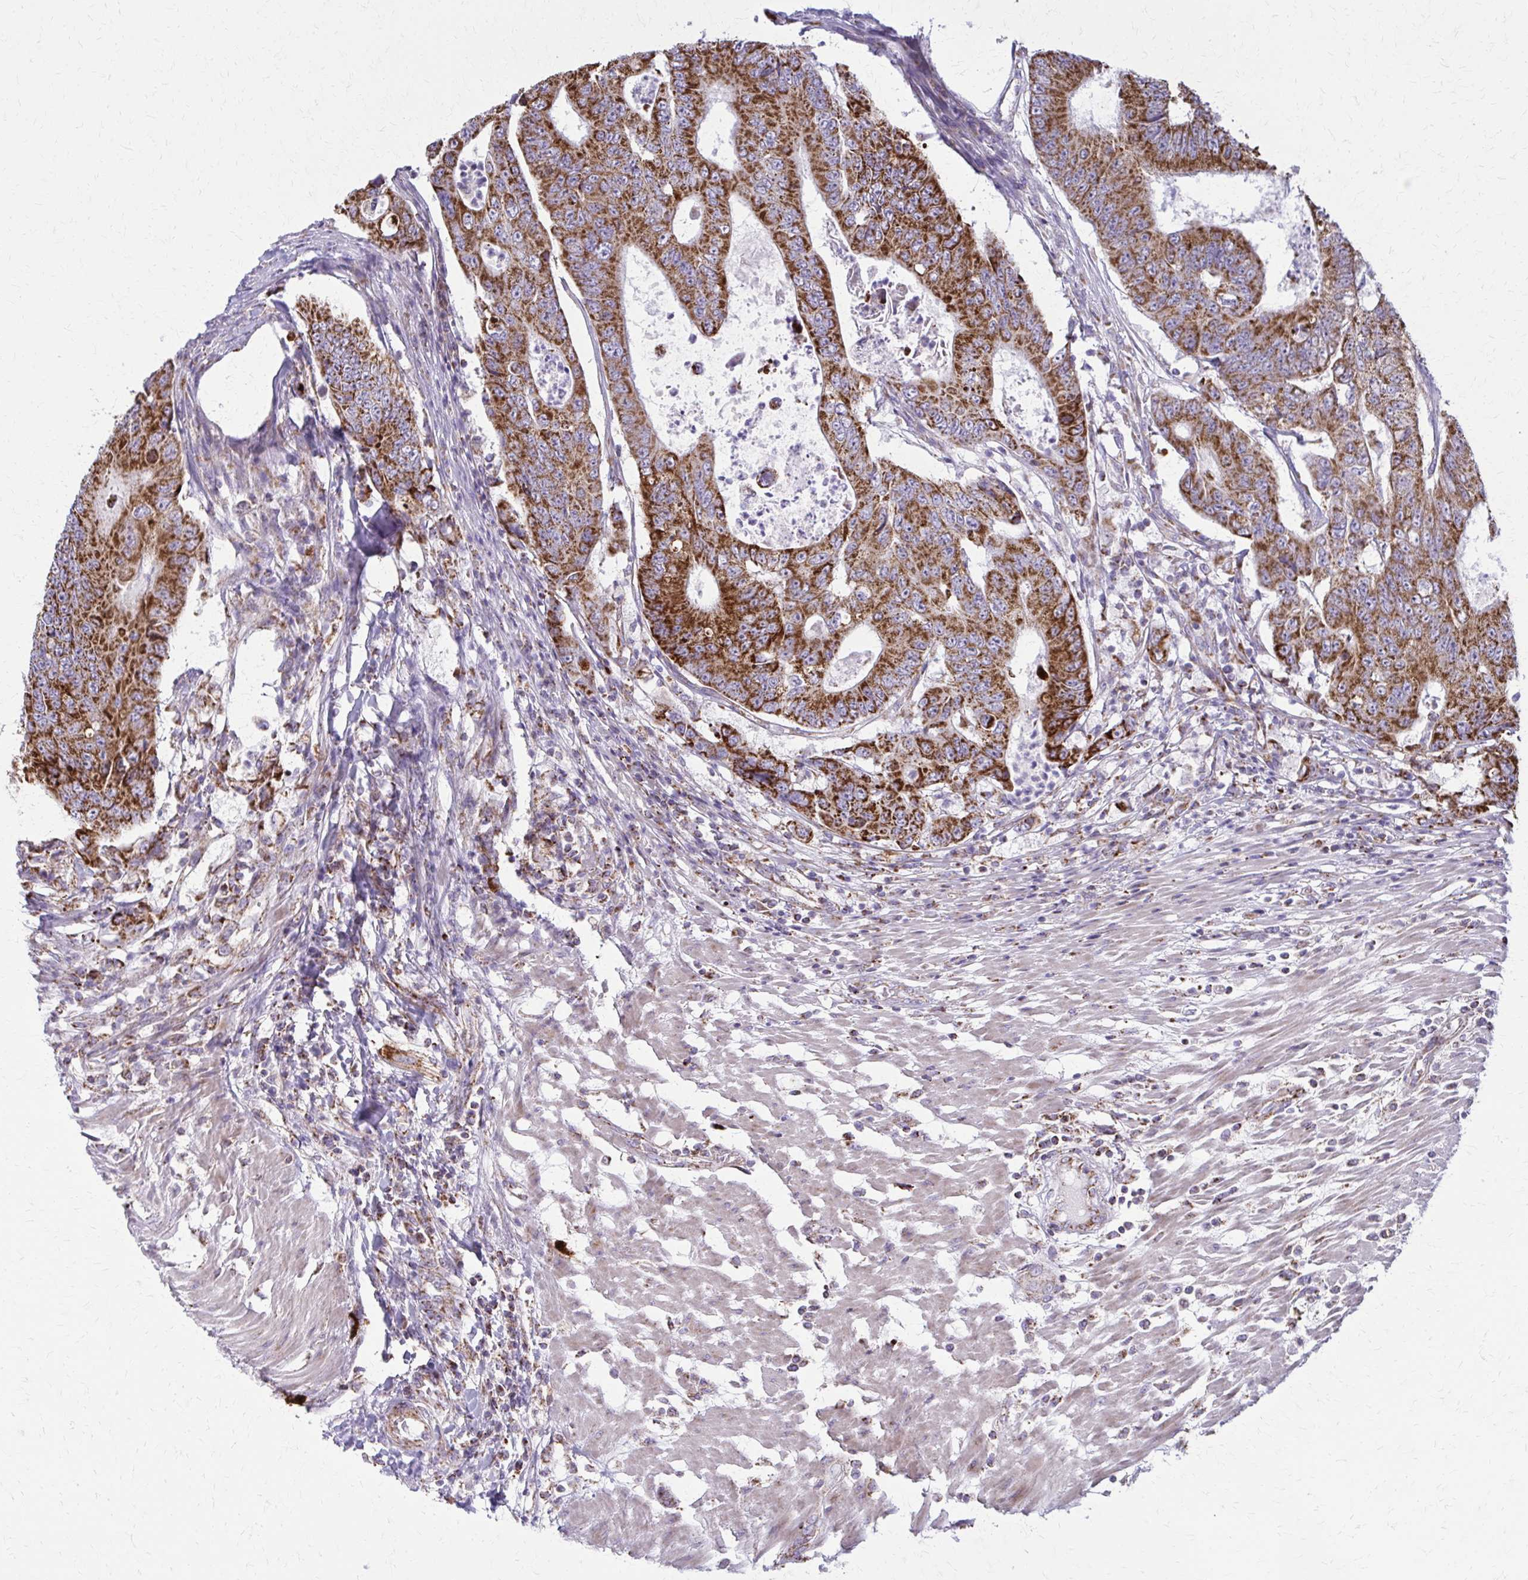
{"staining": {"intensity": "strong", "quantity": ">75%", "location": "cytoplasmic/membranous"}, "tissue": "colorectal cancer", "cell_type": "Tumor cells", "image_type": "cancer", "snomed": [{"axis": "morphology", "description": "Adenocarcinoma, NOS"}, {"axis": "topography", "description": "Colon"}], "caption": "Immunohistochemistry staining of colorectal cancer (adenocarcinoma), which demonstrates high levels of strong cytoplasmic/membranous expression in approximately >75% of tumor cells indicating strong cytoplasmic/membranous protein staining. The staining was performed using DAB (brown) for protein detection and nuclei were counterstained in hematoxylin (blue).", "gene": "TVP23A", "patient": {"sex": "female", "age": 48}}